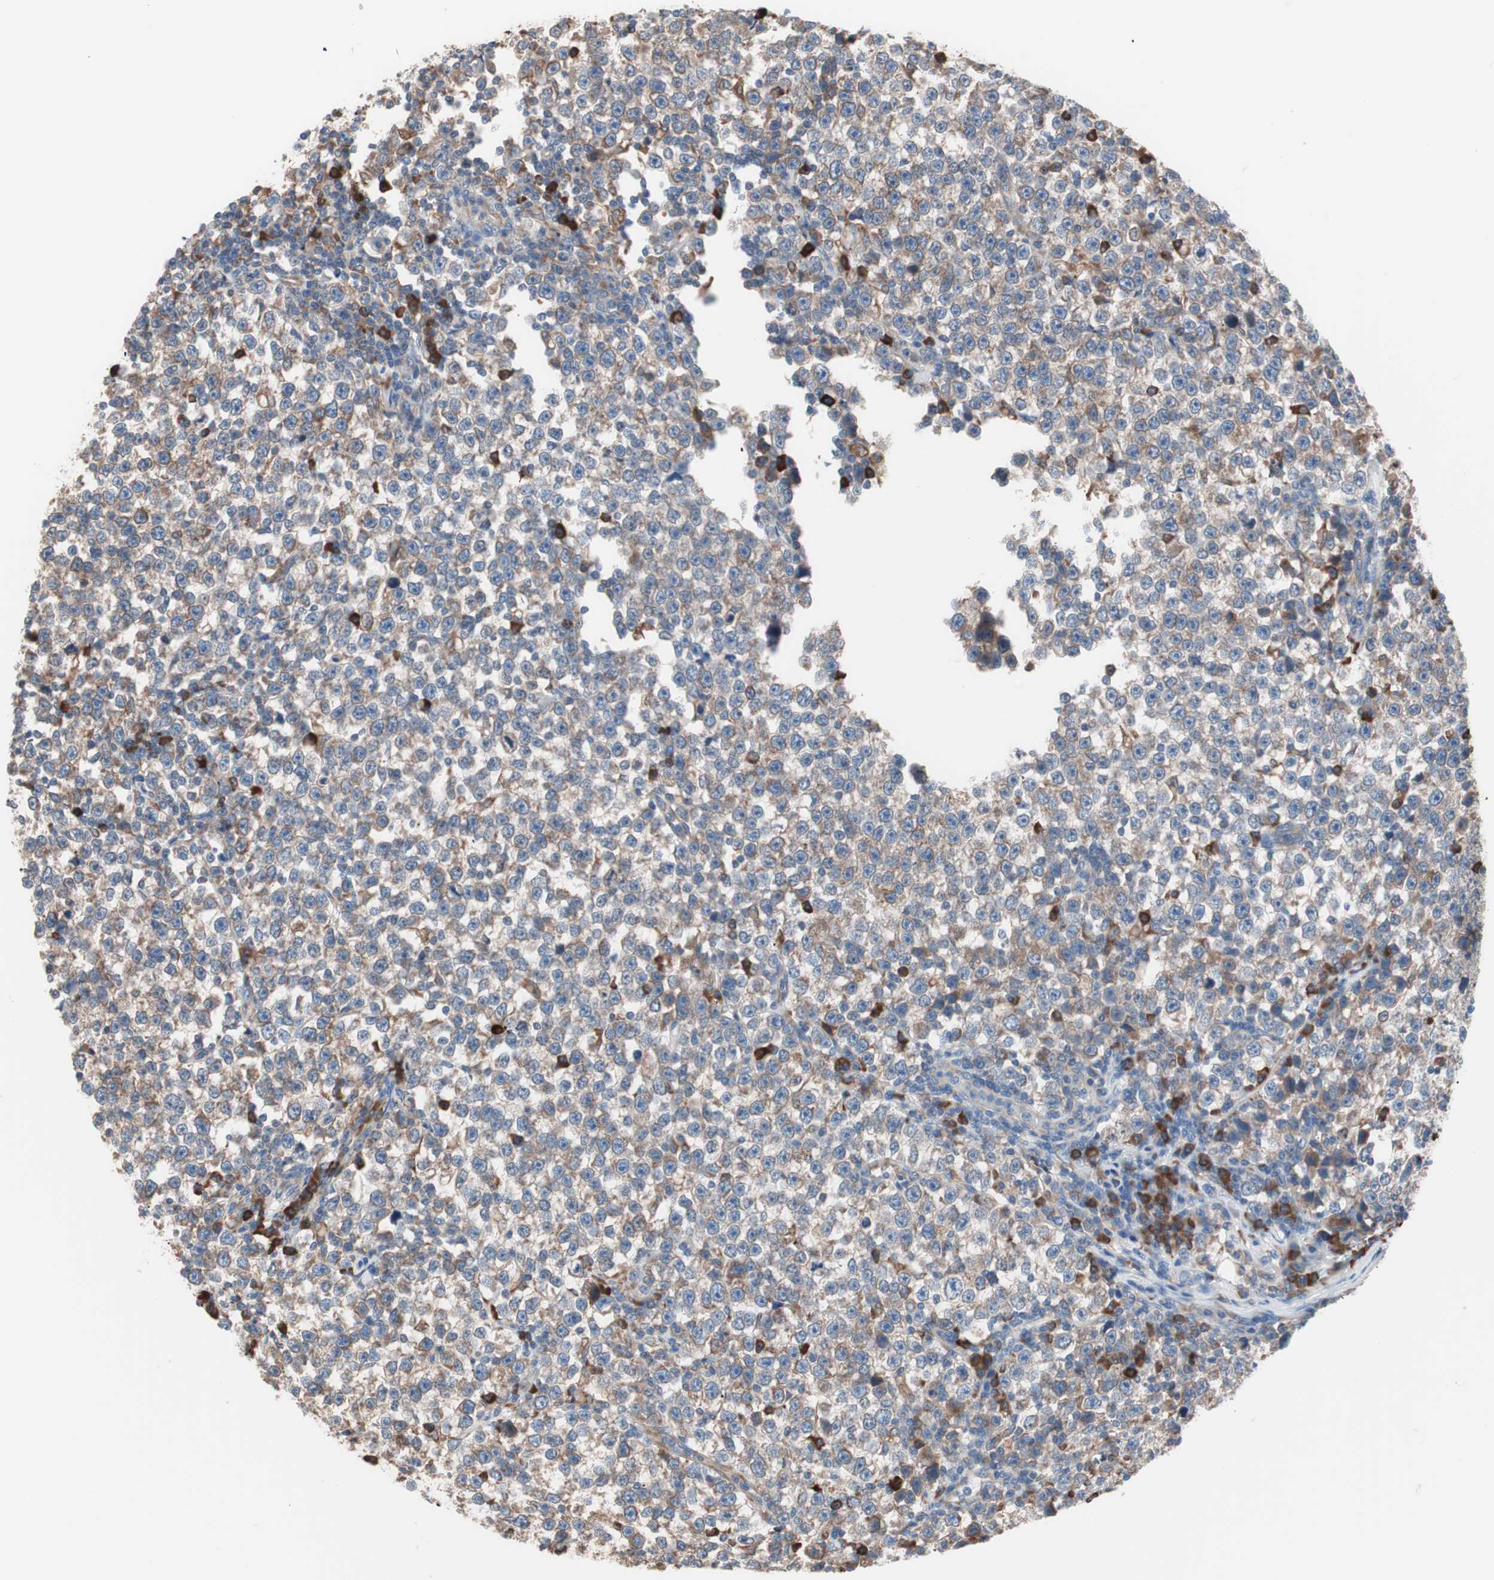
{"staining": {"intensity": "weak", "quantity": ">75%", "location": "cytoplasmic/membranous"}, "tissue": "testis cancer", "cell_type": "Tumor cells", "image_type": "cancer", "snomed": [{"axis": "morphology", "description": "Seminoma, NOS"}, {"axis": "topography", "description": "Testis"}], "caption": "The image shows immunohistochemical staining of testis cancer (seminoma). There is weak cytoplasmic/membranous staining is present in approximately >75% of tumor cells.", "gene": "SLC27A4", "patient": {"sex": "male", "age": 43}}